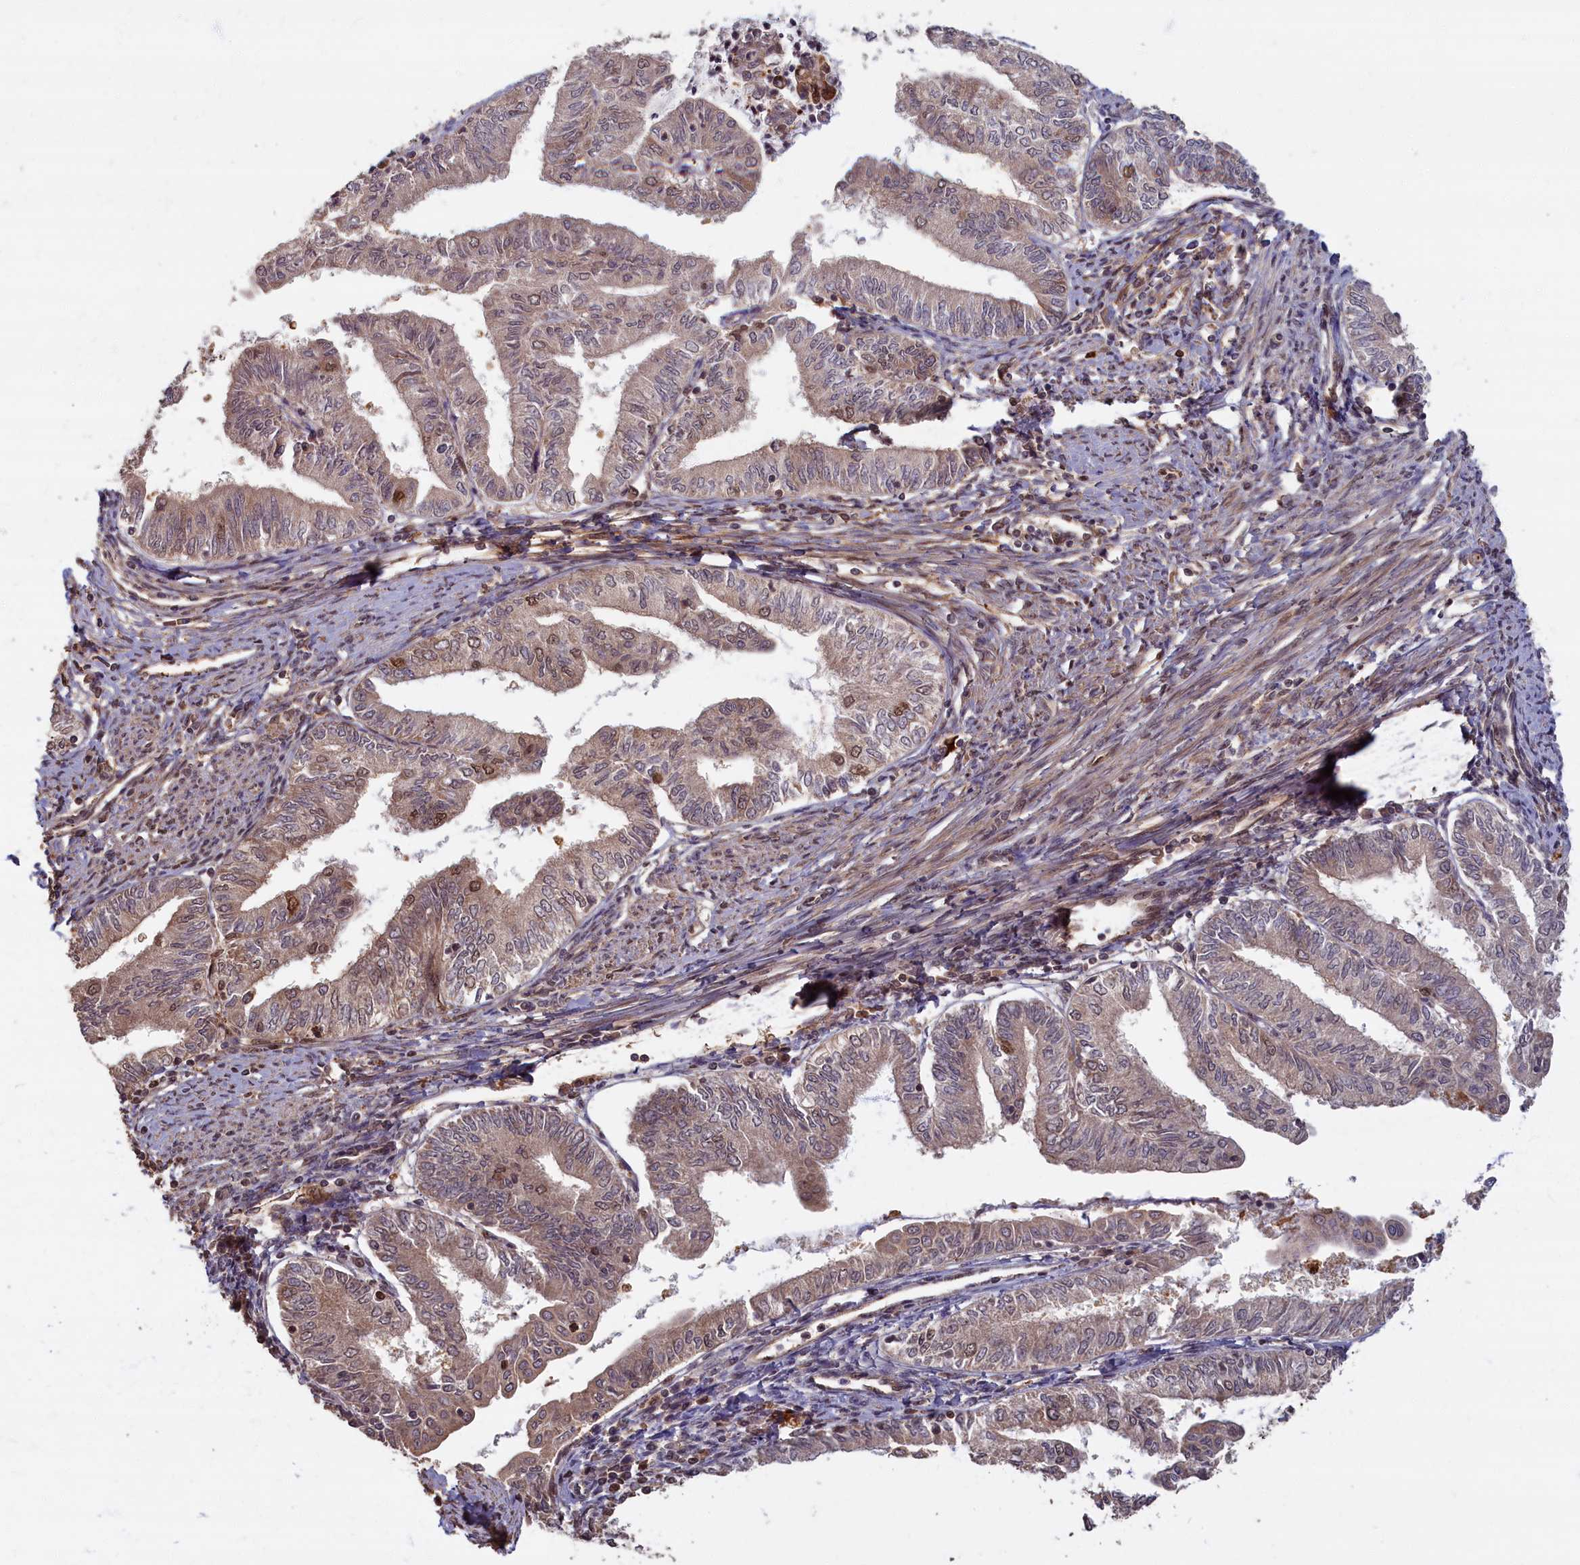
{"staining": {"intensity": "weak", "quantity": "25%-75%", "location": "cytoplasmic/membranous,nuclear"}, "tissue": "endometrial cancer", "cell_type": "Tumor cells", "image_type": "cancer", "snomed": [{"axis": "morphology", "description": "Adenocarcinoma, NOS"}, {"axis": "topography", "description": "Endometrium"}], "caption": "The image demonstrates immunohistochemical staining of adenocarcinoma (endometrial). There is weak cytoplasmic/membranous and nuclear expression is present in about 25%-75% of tumor cells.", "gene": "HIF3A", "patient": {"sex": "female", "age": 66}}